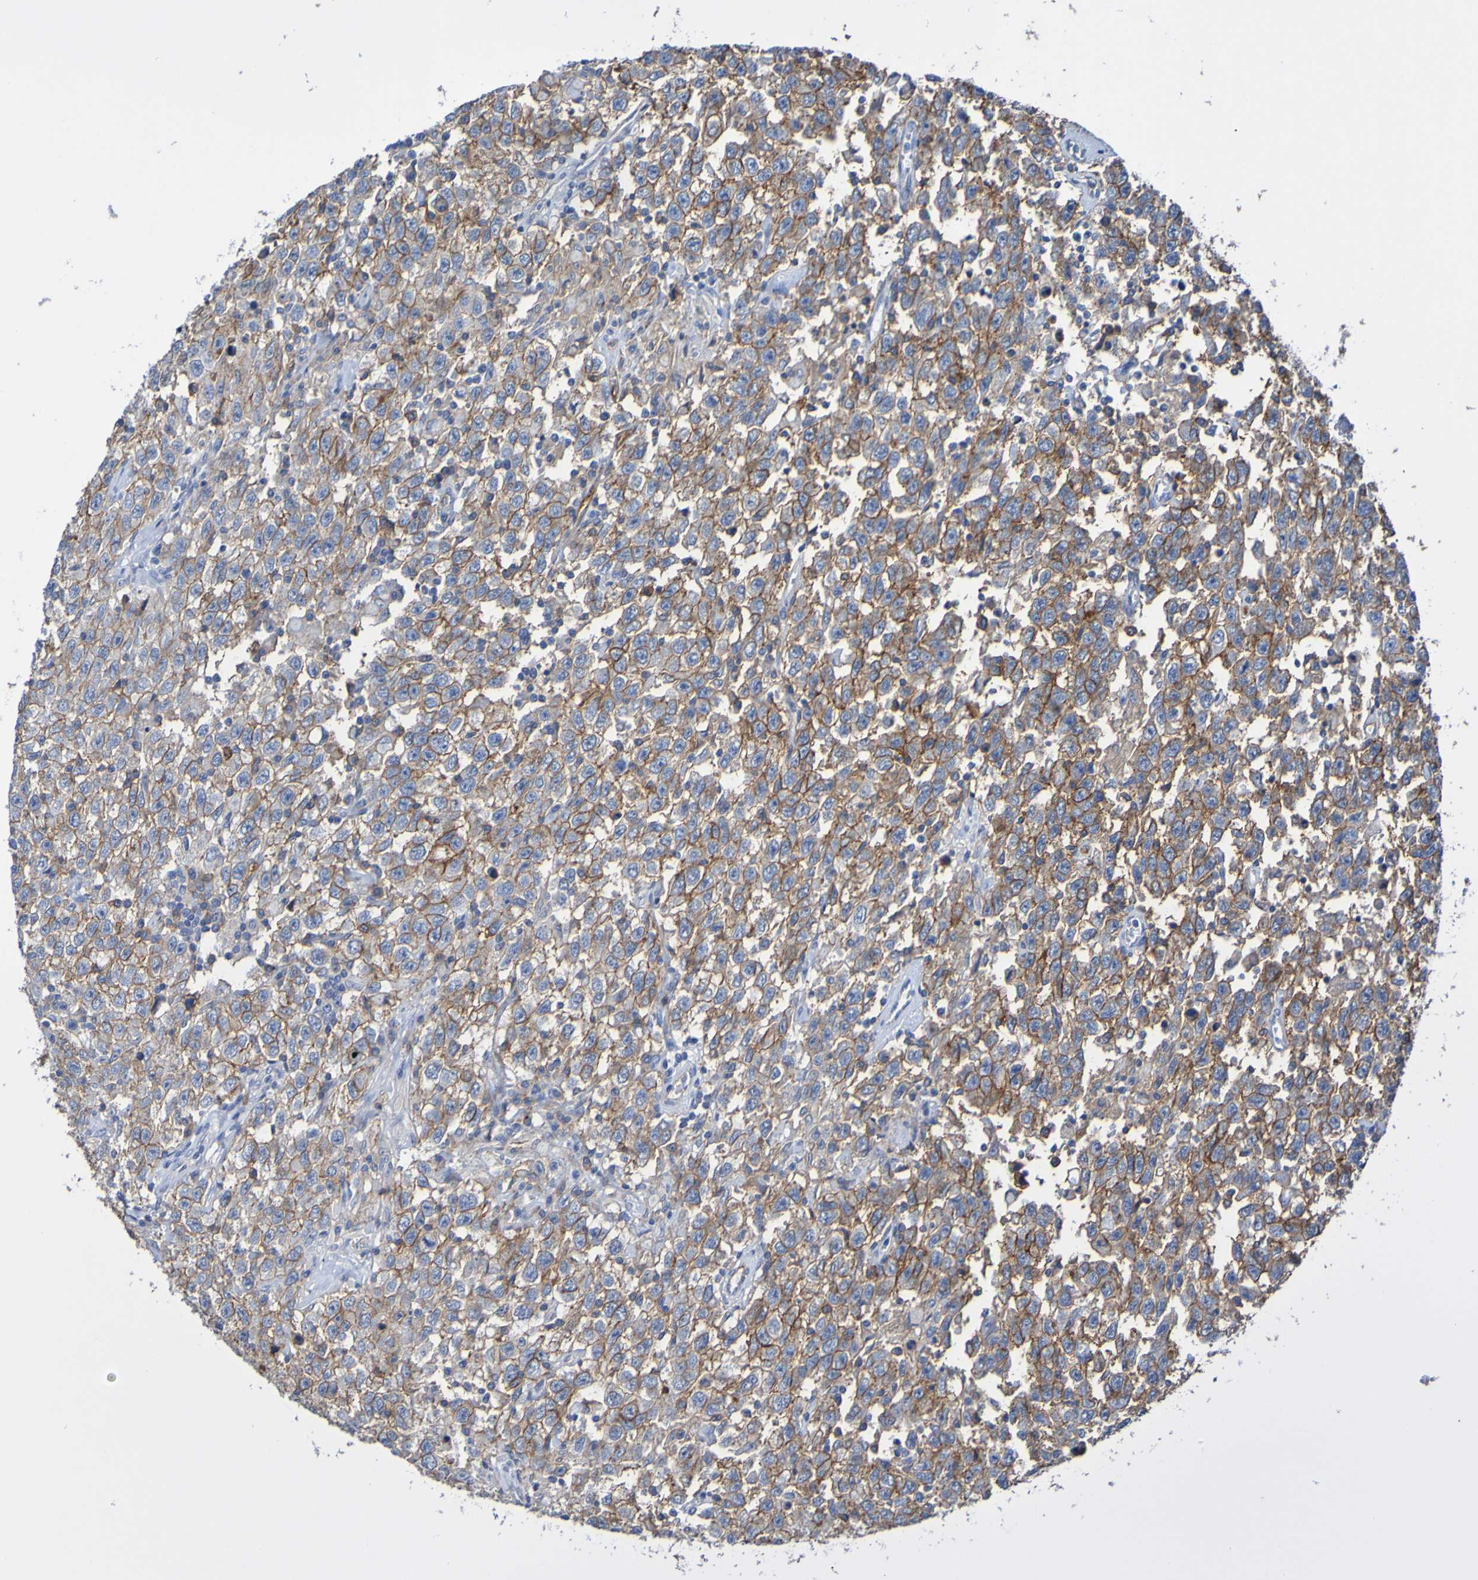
{"staining": {"intensity": "moderate", "quantity": "25%-75%", "location": "cytoplasmic/membranous"}, "tissue": "testis cancer", "cell_type": "Tumor cells", "image_type": "cancer", "snomed": [{"axis": "morphology", "description": "Seminoma, NOS"}, {"axis": "topography", "description": "Testis"}], "caption": "A brown stain labels moderate cytoplasmic/membranous positivity of a protein in seminoma (testis) tumor cells.", "gene": "SLC3A2", "patient": {"sex": "male", "age": 41}}